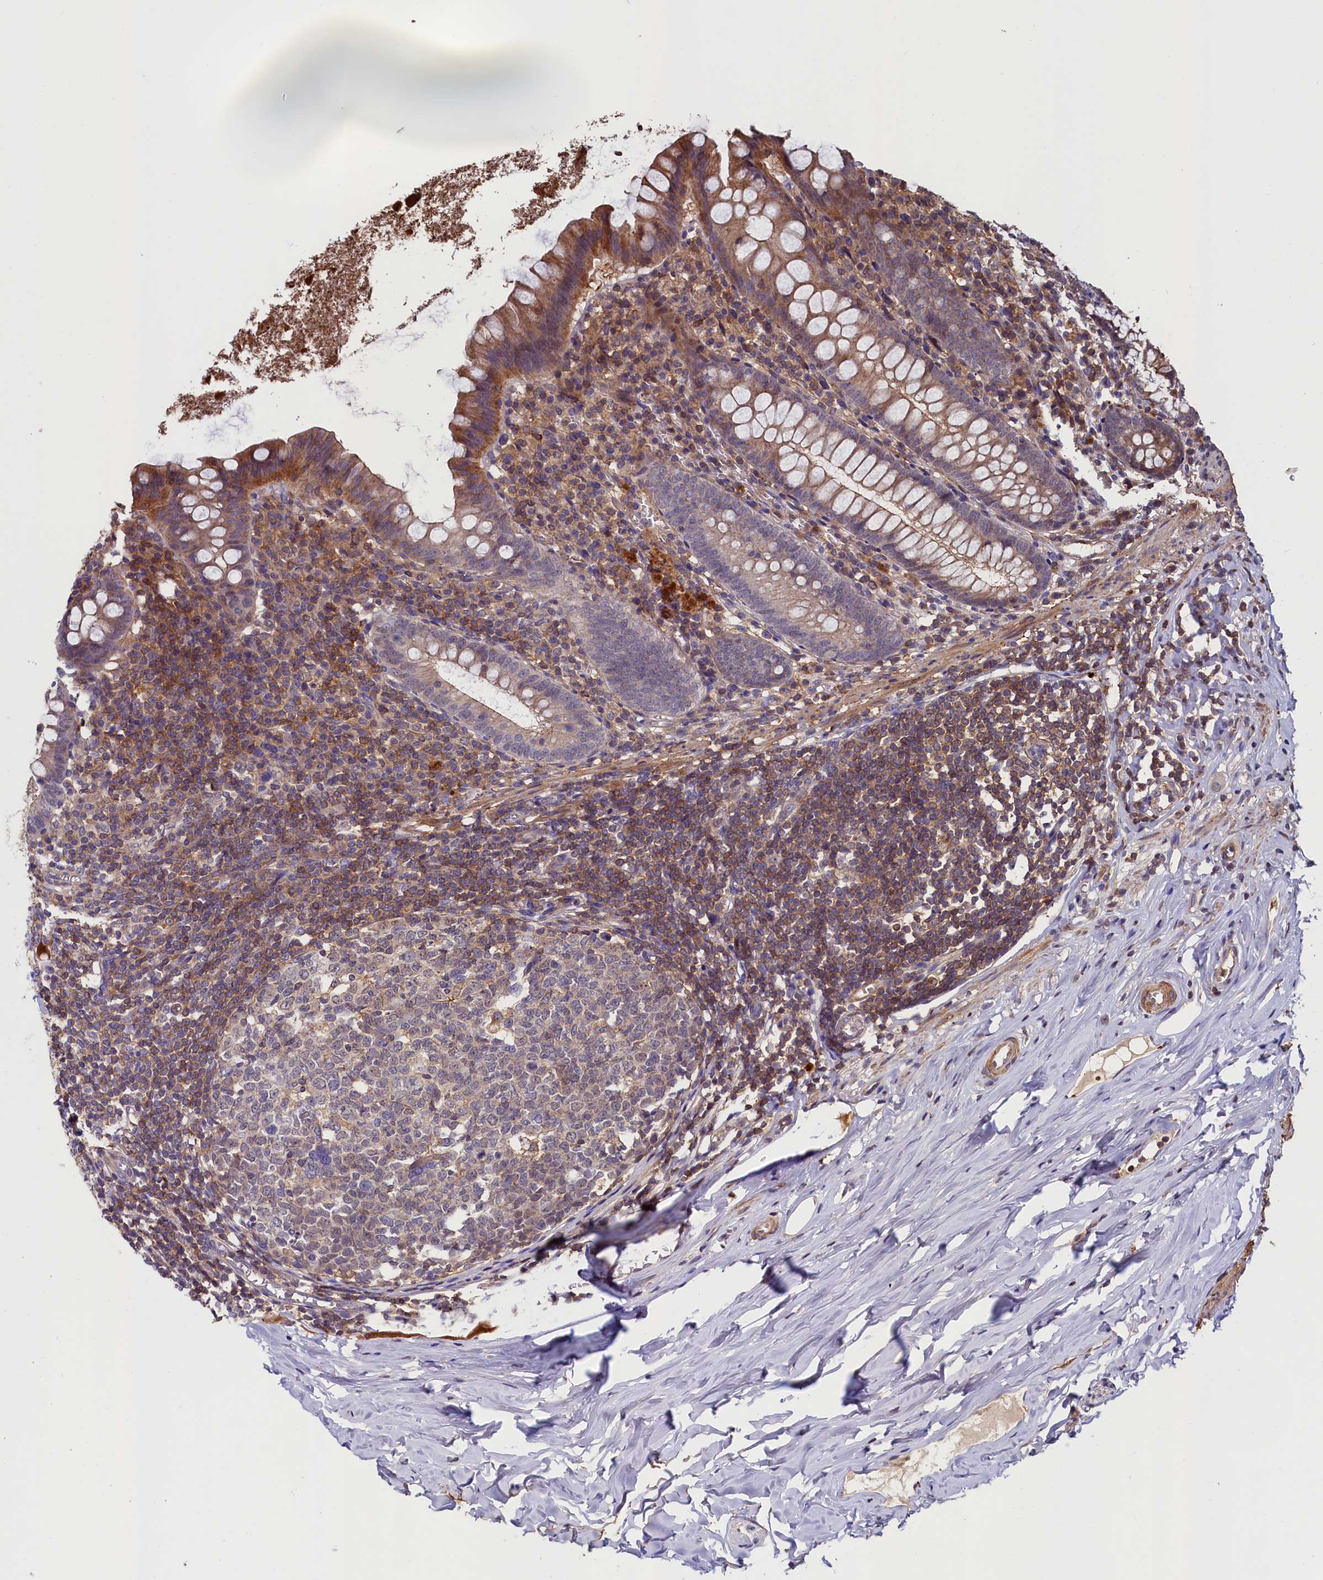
{"staining": {"intensity": "moderate", "quantity": "25%-75%", "location": "cytoplasmic/membranous"}, "tissue": "appendix", "cell_type": "Glandular cells", "image_type": "normal", "snomed": [{"axis": "morphology", "description": "Normal tissue, NOS"}, {"axis": "topography", "description": "Appendix"}], "caption": "DAB immunohistochemical staining of normal human appendix demonstrates moderate cytoplasmic/membranous protein positivity in about 25%-75% of glandular cells.", "gene": "DUOXA1", "patient": {"sex": "female", "age": 51}}